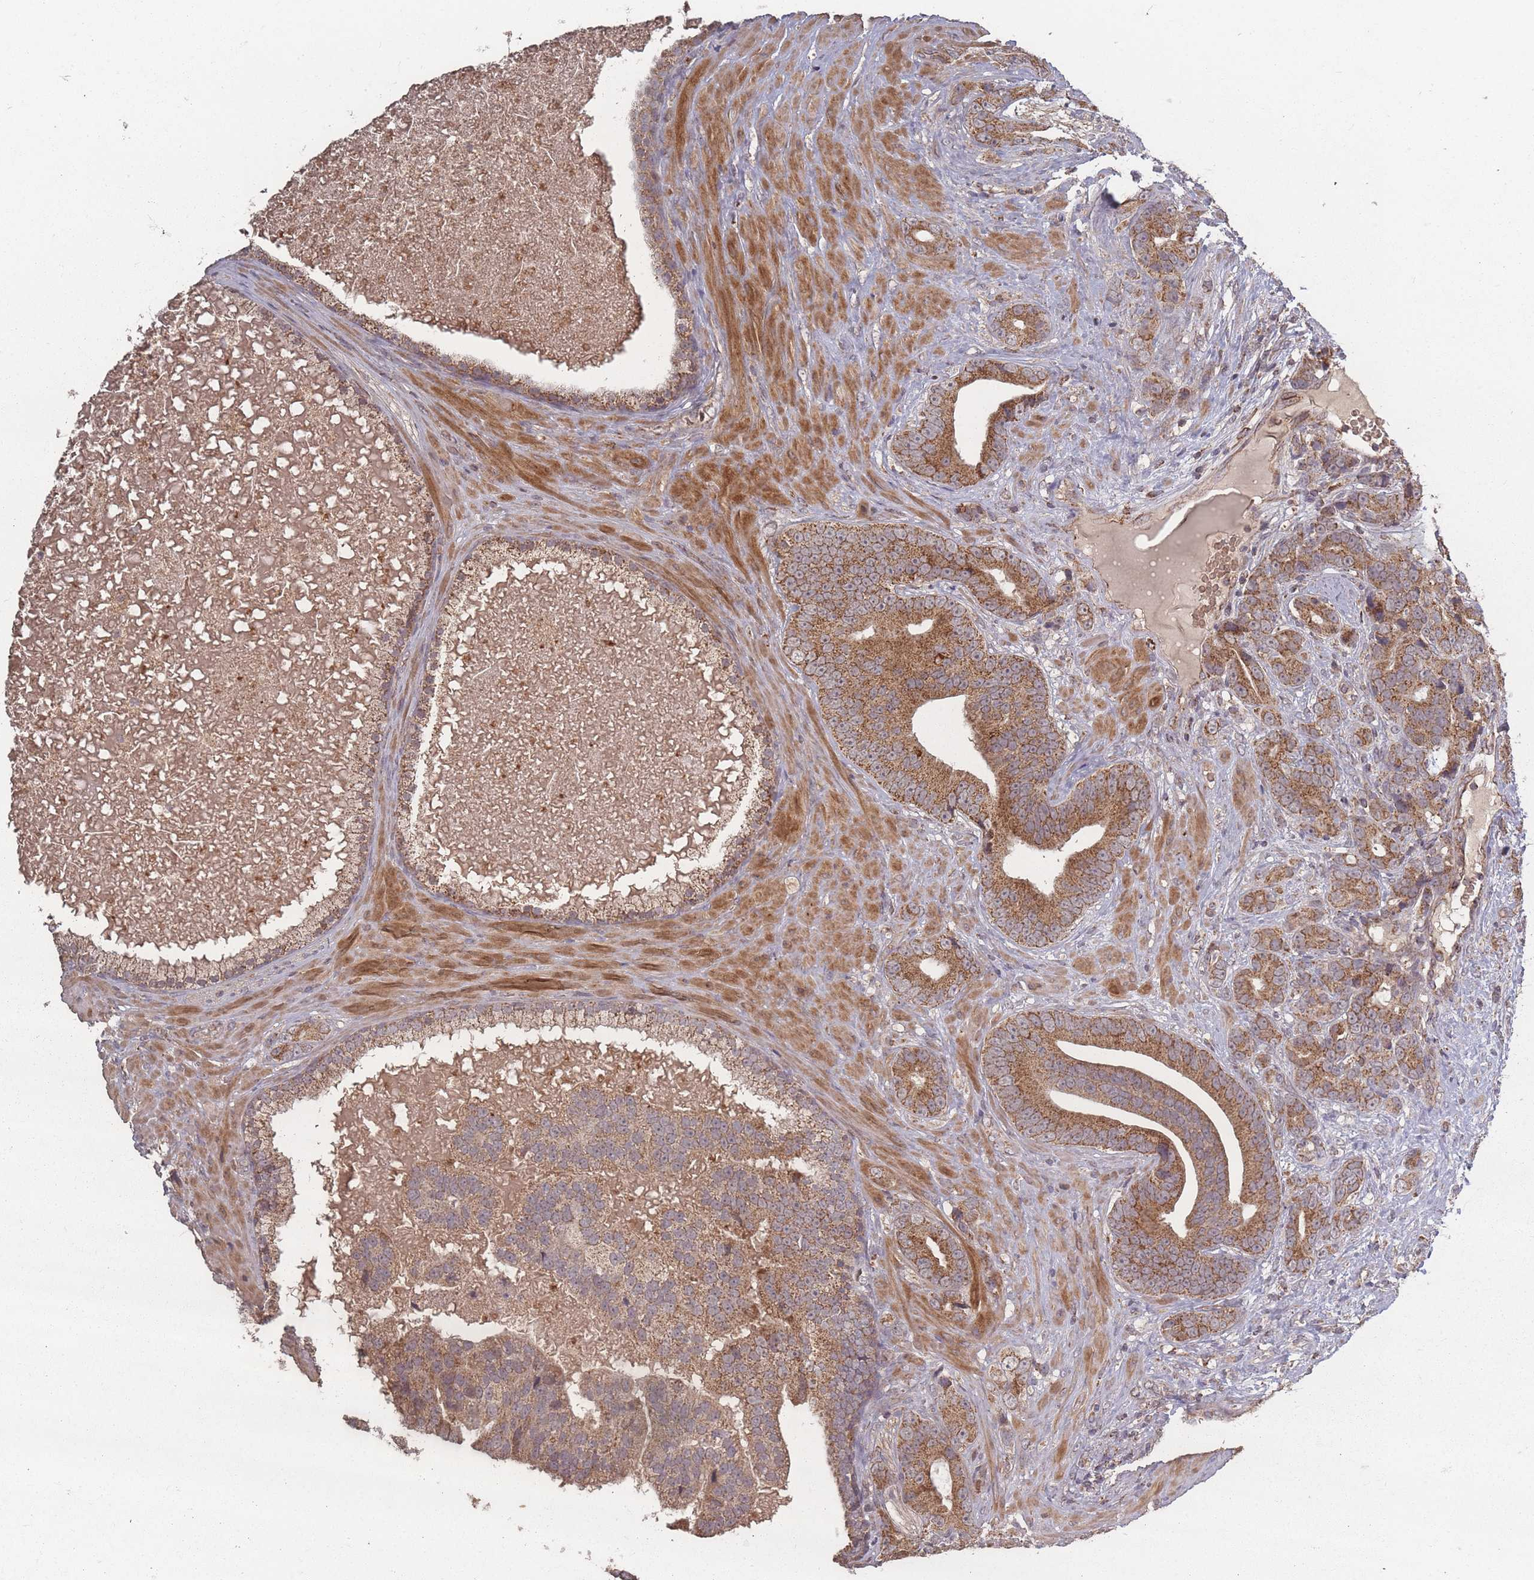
{"staining": {"intensity": "moderate", "quantity": ">75%", "location": "cytoplasmic/membranous"}, "tissue": "prostate cancer", "cell_type": "Tumor cells", "image_type": "cancer", "snomed": [{"axis": "morphology", "description": "Adenocarcinoma, High grade"}, {"axis": "topography", "description": "Prostate"}], "caption": "Immunohistochemical staining of prostate high-grade adenocarcinoma shows medium levels of moderate cytoplasmic/membranous protein expression in approximately >75% of tumor cells.", "gene": "LYRM7", "patient": {"sex": "male", "age": 55}}